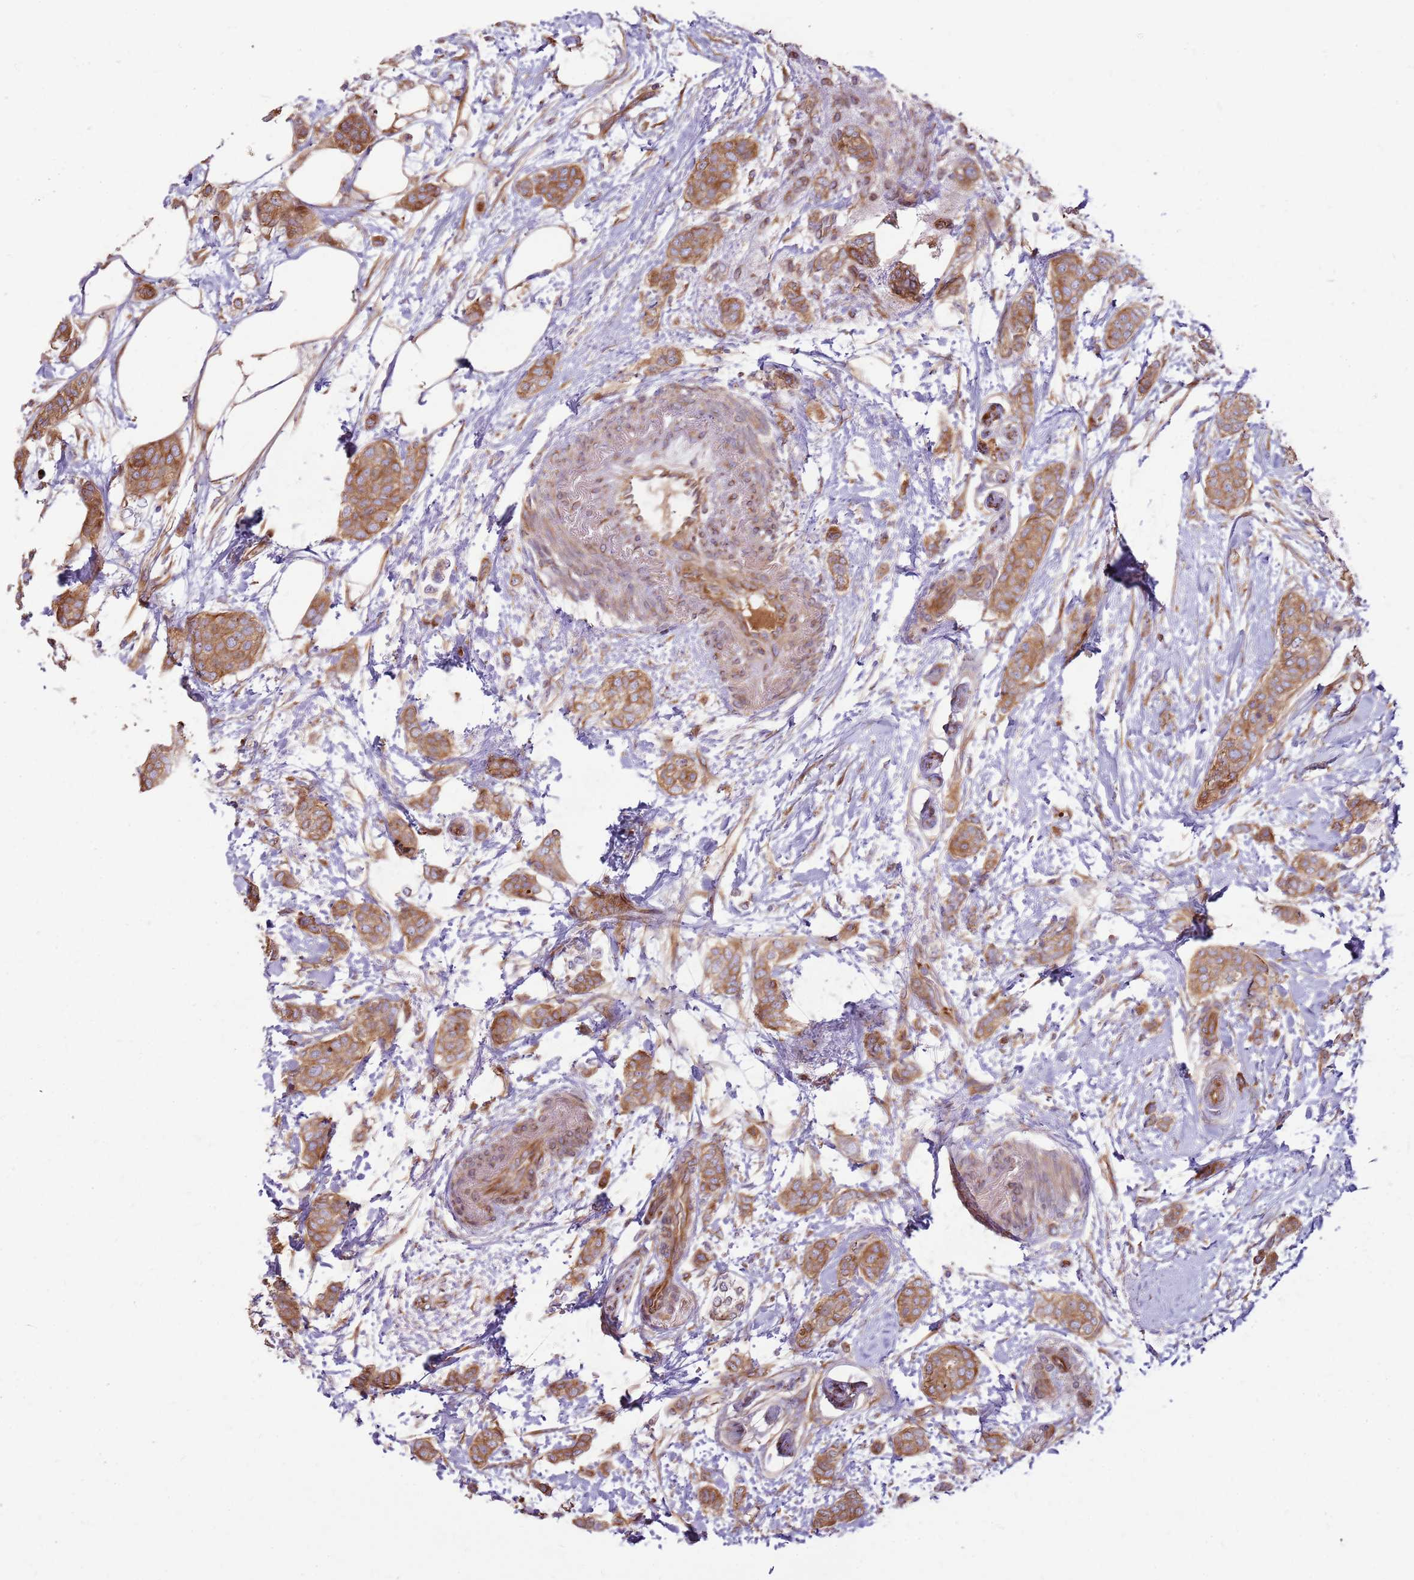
{"staining": {"intensity": "moderate", "quantity": ">75%", "location": "cytoplasmic/membranous"}, "tissue": "breast cancer", "cell_type": "Tumor cells", "image_type": "cancer", "snomed": [{"axis": "morphology", "description": "Duct carcinoma"}, {"axis": "topography", "description": "Breast"}], "caption": "Human breast cancer (infiltrating ductal carcinoma) stained with a protein marker displays moderate staining in tumor cells.", "gene": "EMC1", "patient": {"sex": "female", "age": 72}}